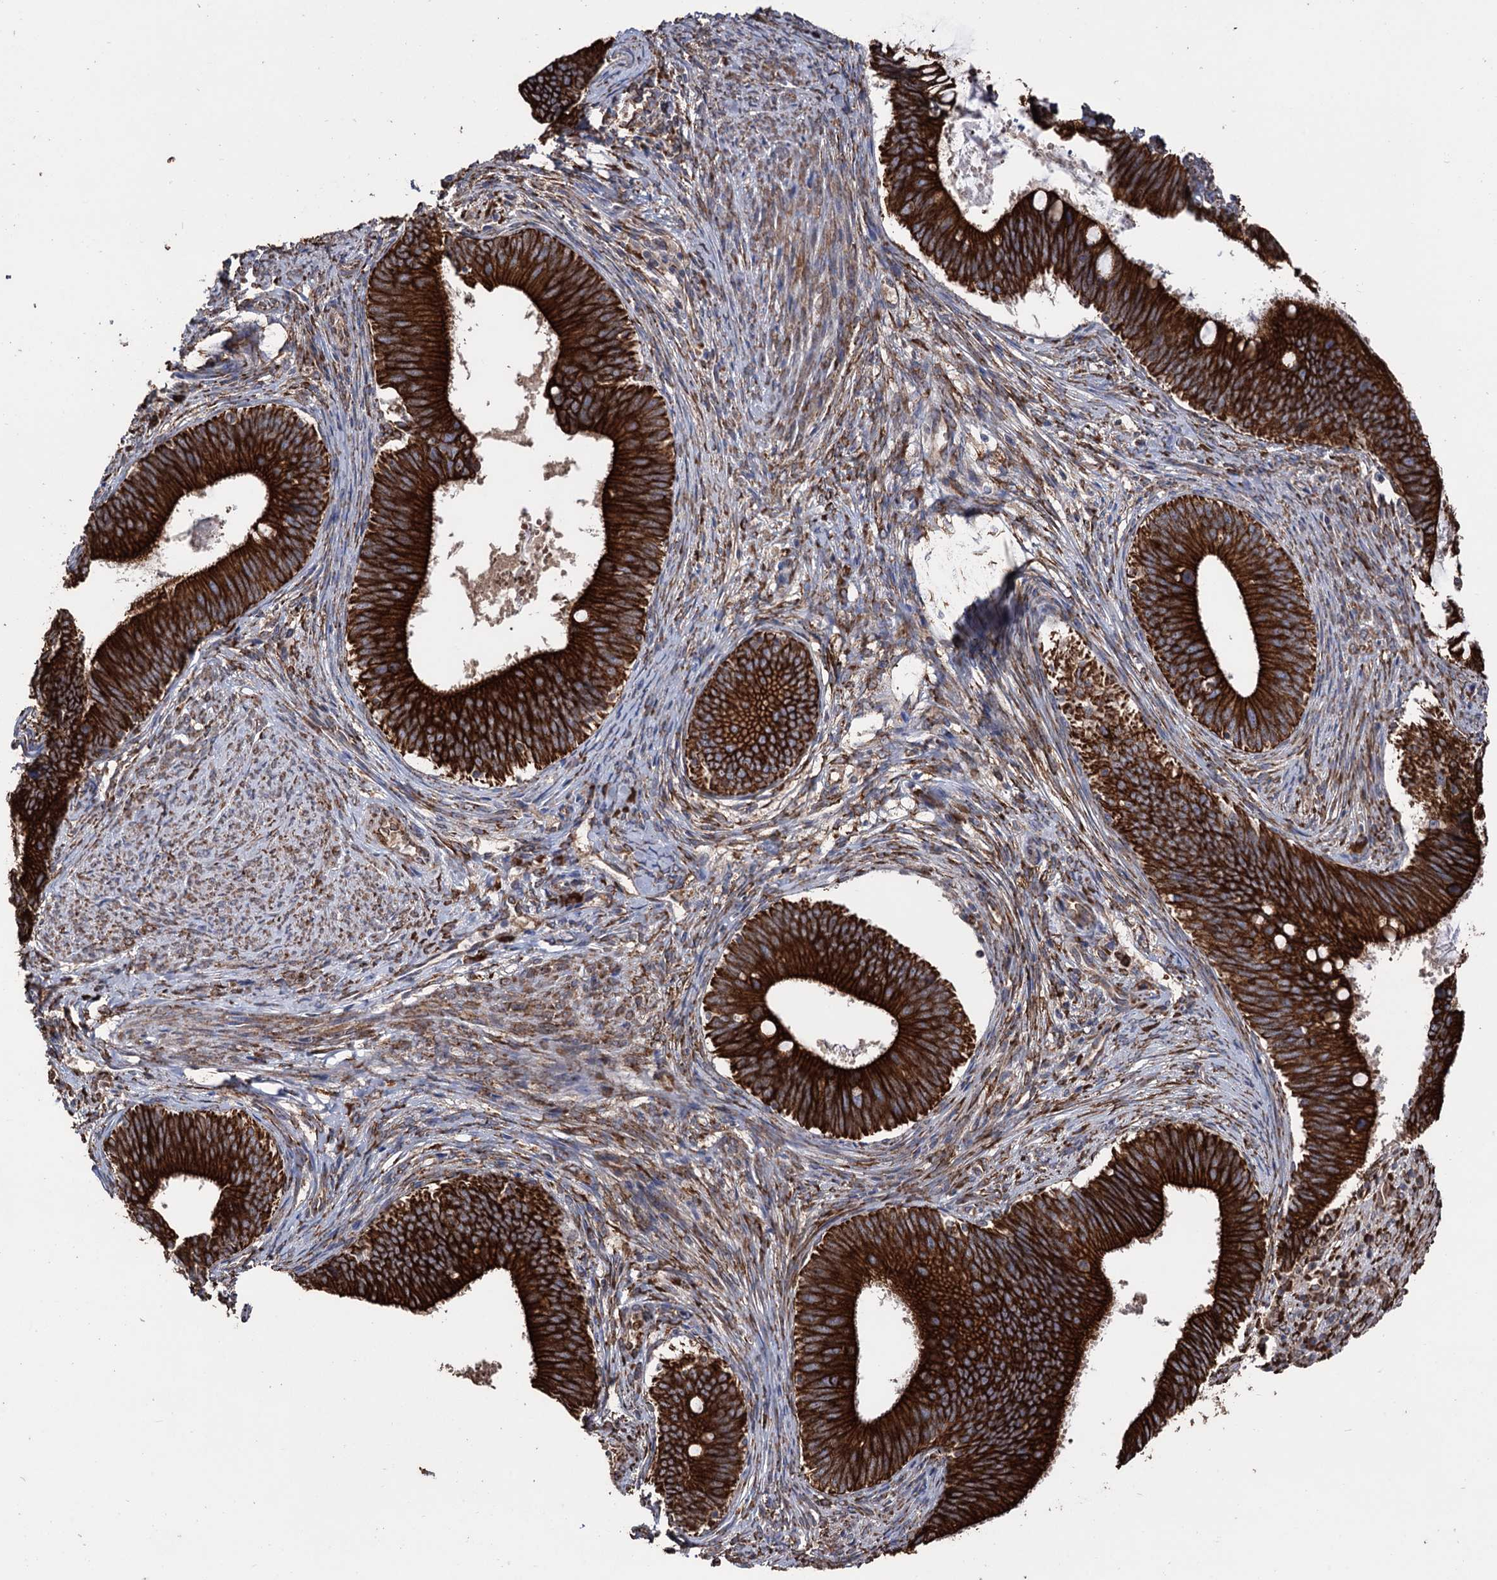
{"staining": {"intensity": "strong", "quantity": ">75%", "location": "cytoplasmic/membranous"}, "tissue": "cervical cancer", "cell_type": "Tumor cells", "image_type": "cancer", "snomed": [{"axis": "morphology", "description": "Adenocarcinoma, NOS"}, {"axis": "topography", "description": "Cervix"}], "caption": "IHC of human cervical adenocarcinoma exhibits high levels of strong cytoplasmic/membranous expression in about >75% of tumor cells.", "gene": "CDAN1", "patient": {"sex": "female", "age": 42}}